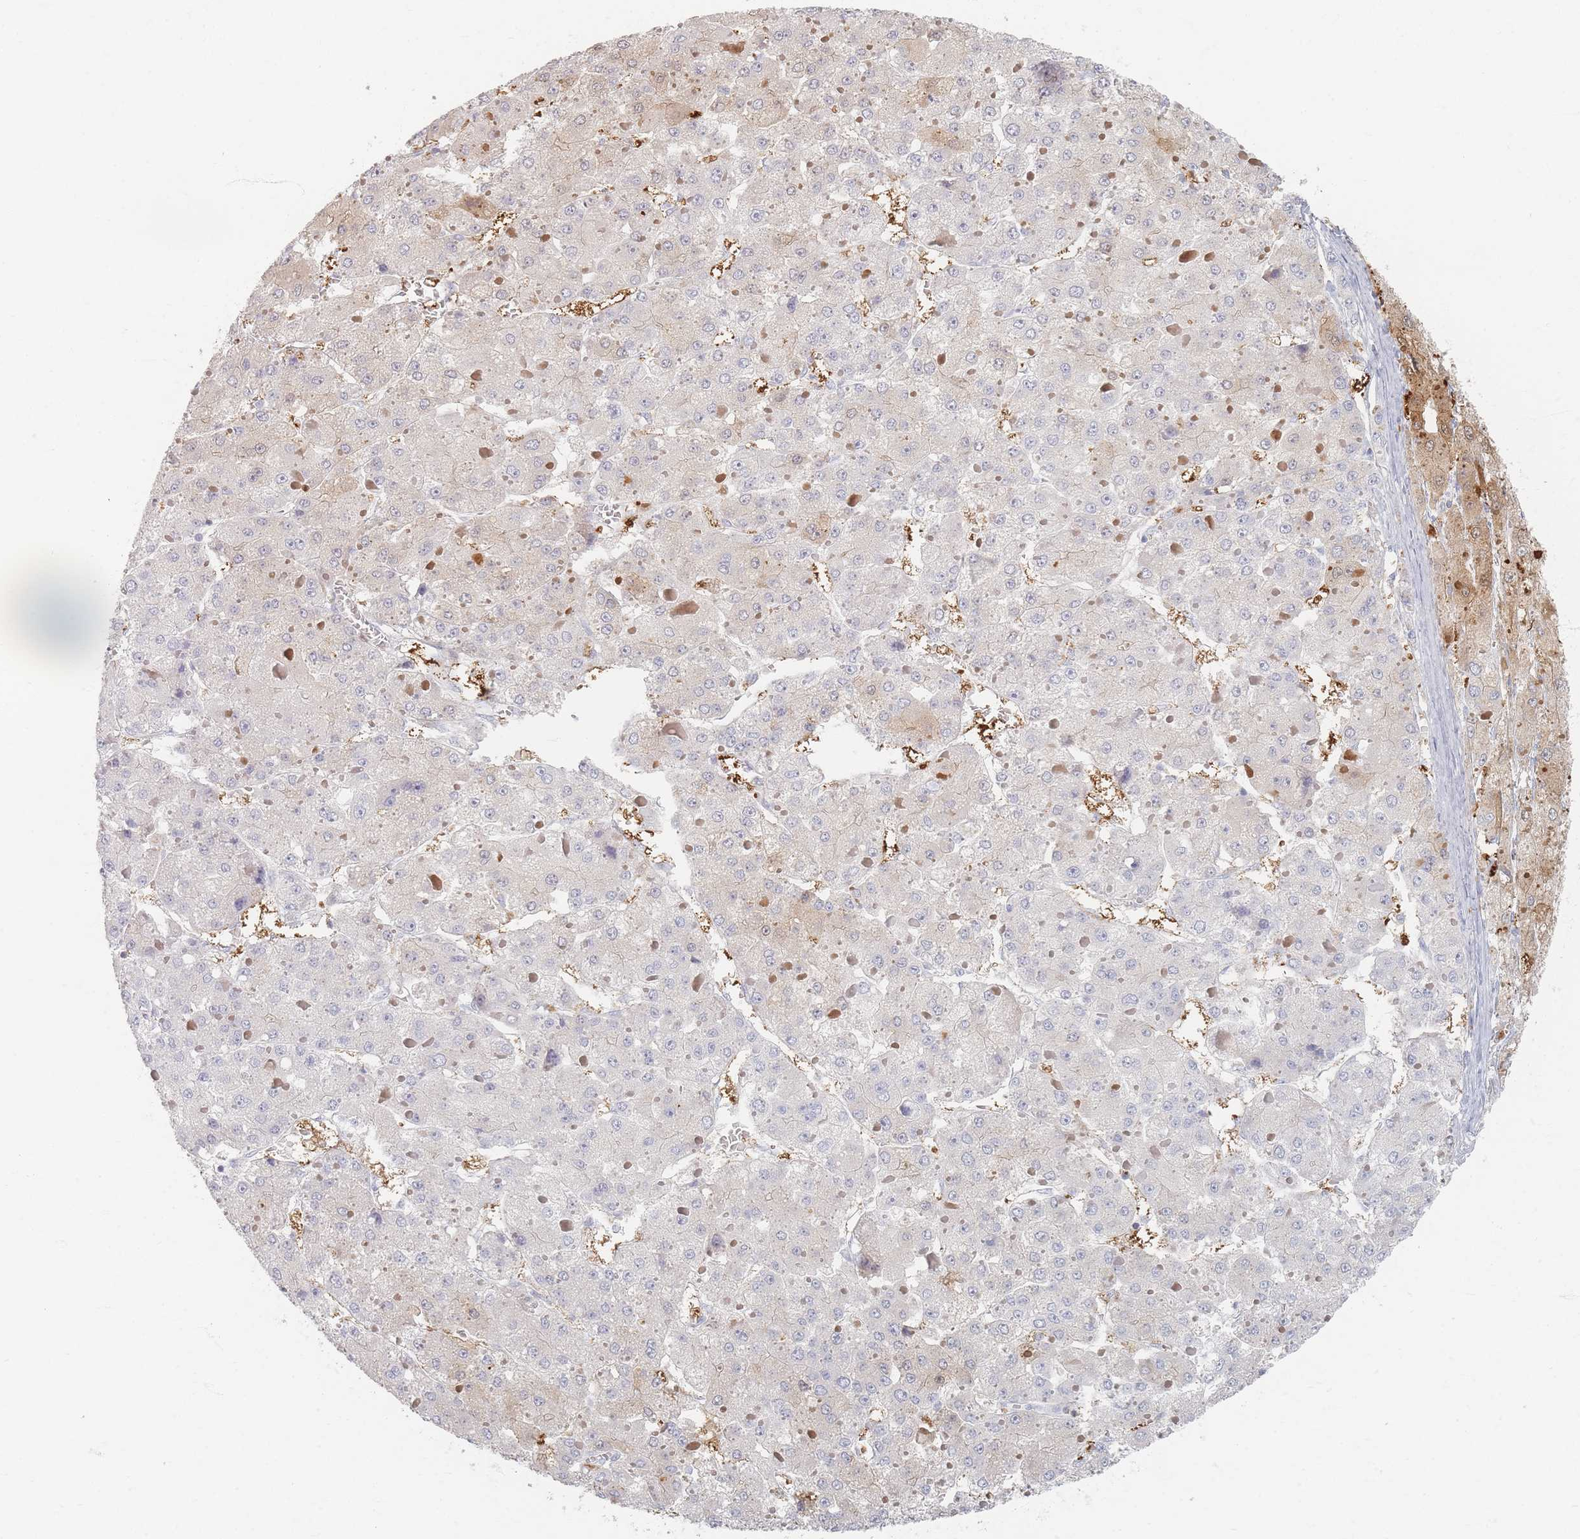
{"staining": {"intensity": "moderate", "quantity": "25%-75%", "location": "cytoplasmic/membranous,nuclear"}, "tissue": "liver cancer", "cell_type": "Tumor cells", "image_type": "cancer", "snomed": [{"axis": "morphology", "description": "Carcinoma, Hepatocellular, NOS"}, {"axis": "topography", "description": "Liver"}], "caption": "Protein staining of liver cancer tissue displays moderate cytoplasmic/membranous and nuclear expression in approximately 25%-75% of tumor cells.", "gene": "SLC2A11", "patient": {"sex": "female", "age": 73}}